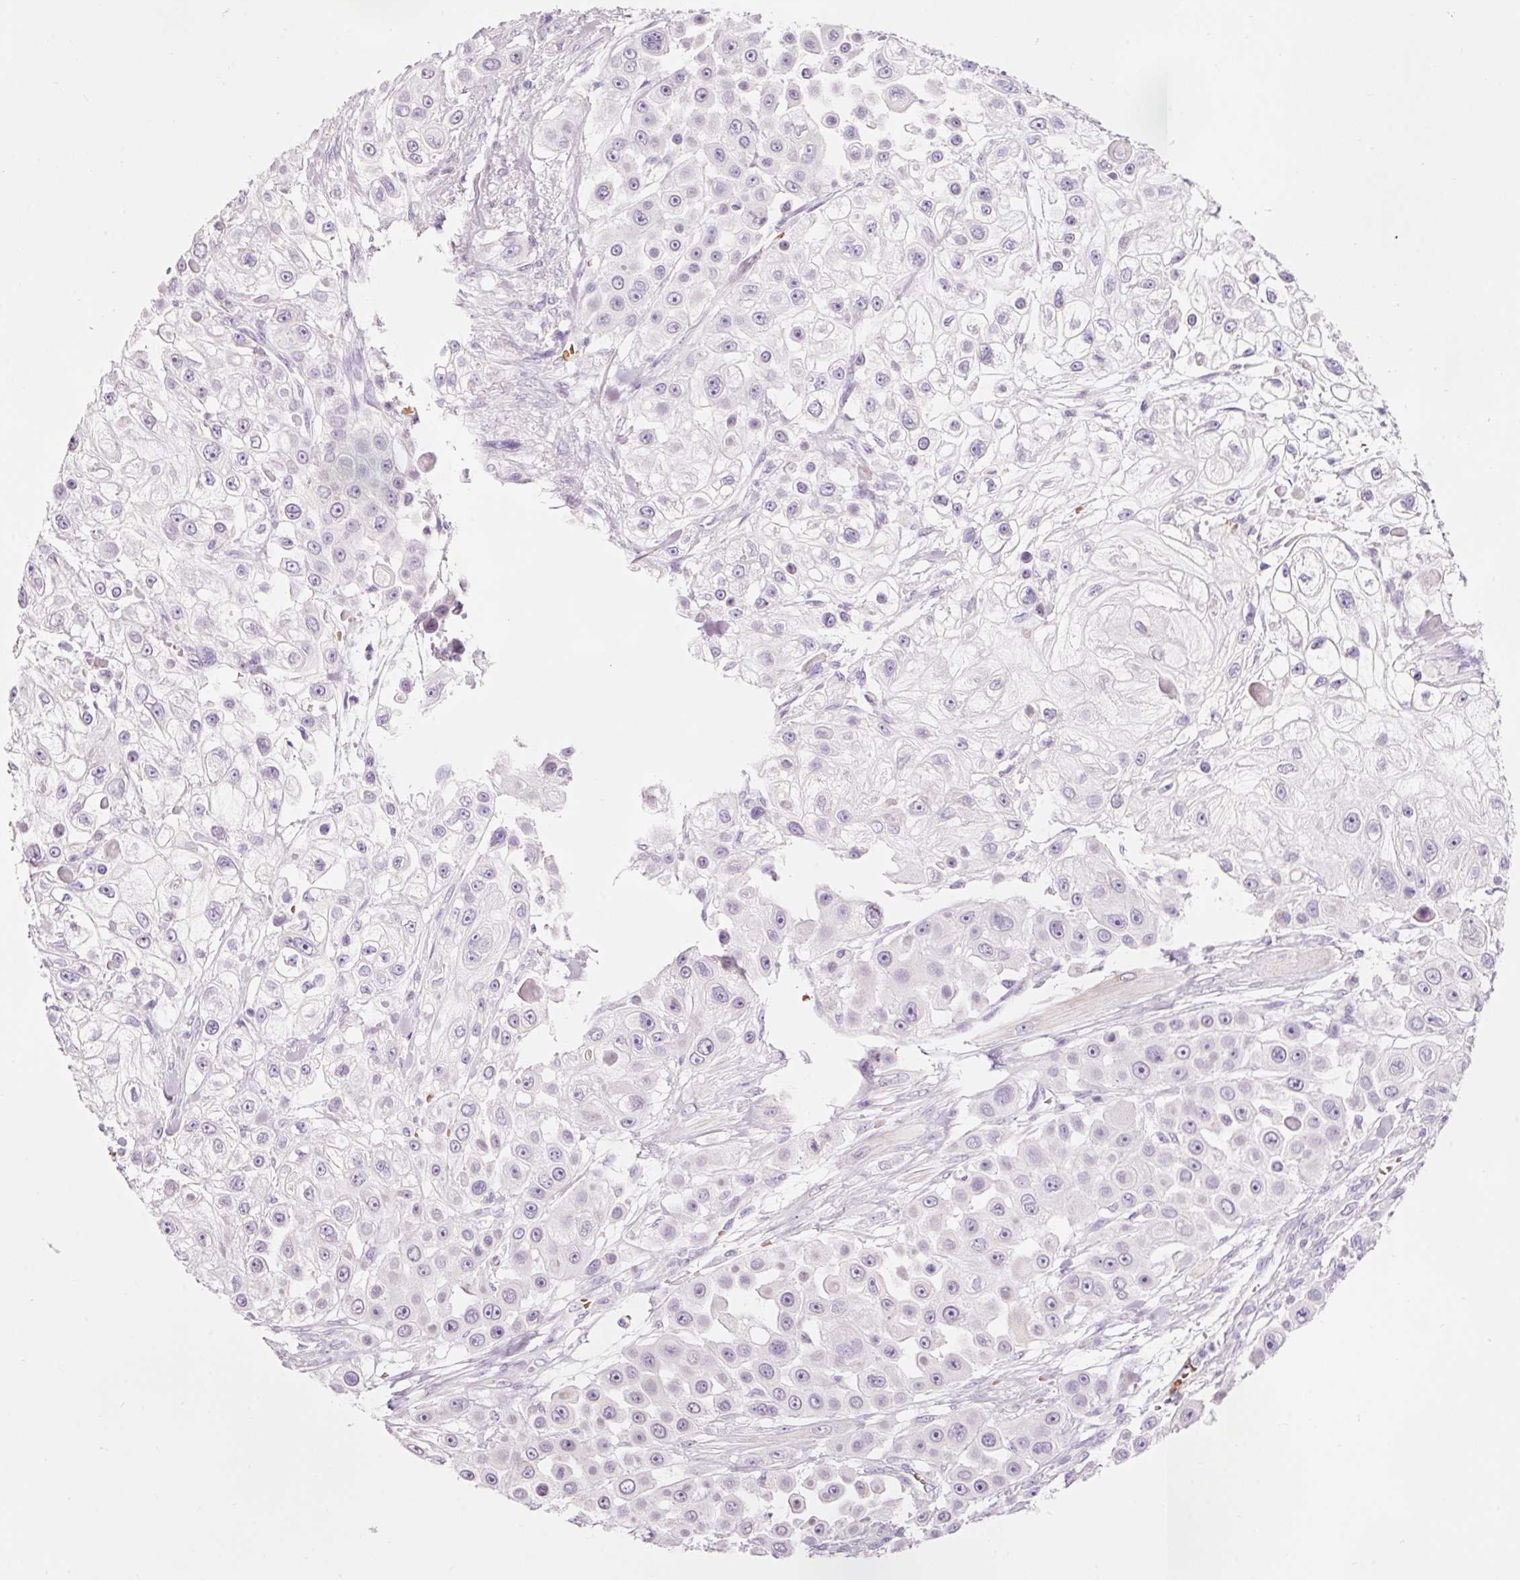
{"staining": {"intensity": "negative", "quantity": "none", "location": "none"}, "tissue": "skin cancer", "cell_type": "Tumor cells", "image_type": "cancer", "snomed": [{"axis": "morphology", "description": "Squamous cell carcinoma, NOS"}, {"axis": "topography", "description": "Skin"}], "caption": "This is an immunohistochemistry (IHC) micrograph of squamous cell carcinoma (skin). There is no positivity in tumor cells.", "gene": "DHRS11", "patient": {"sex": "male", "age": 67}}